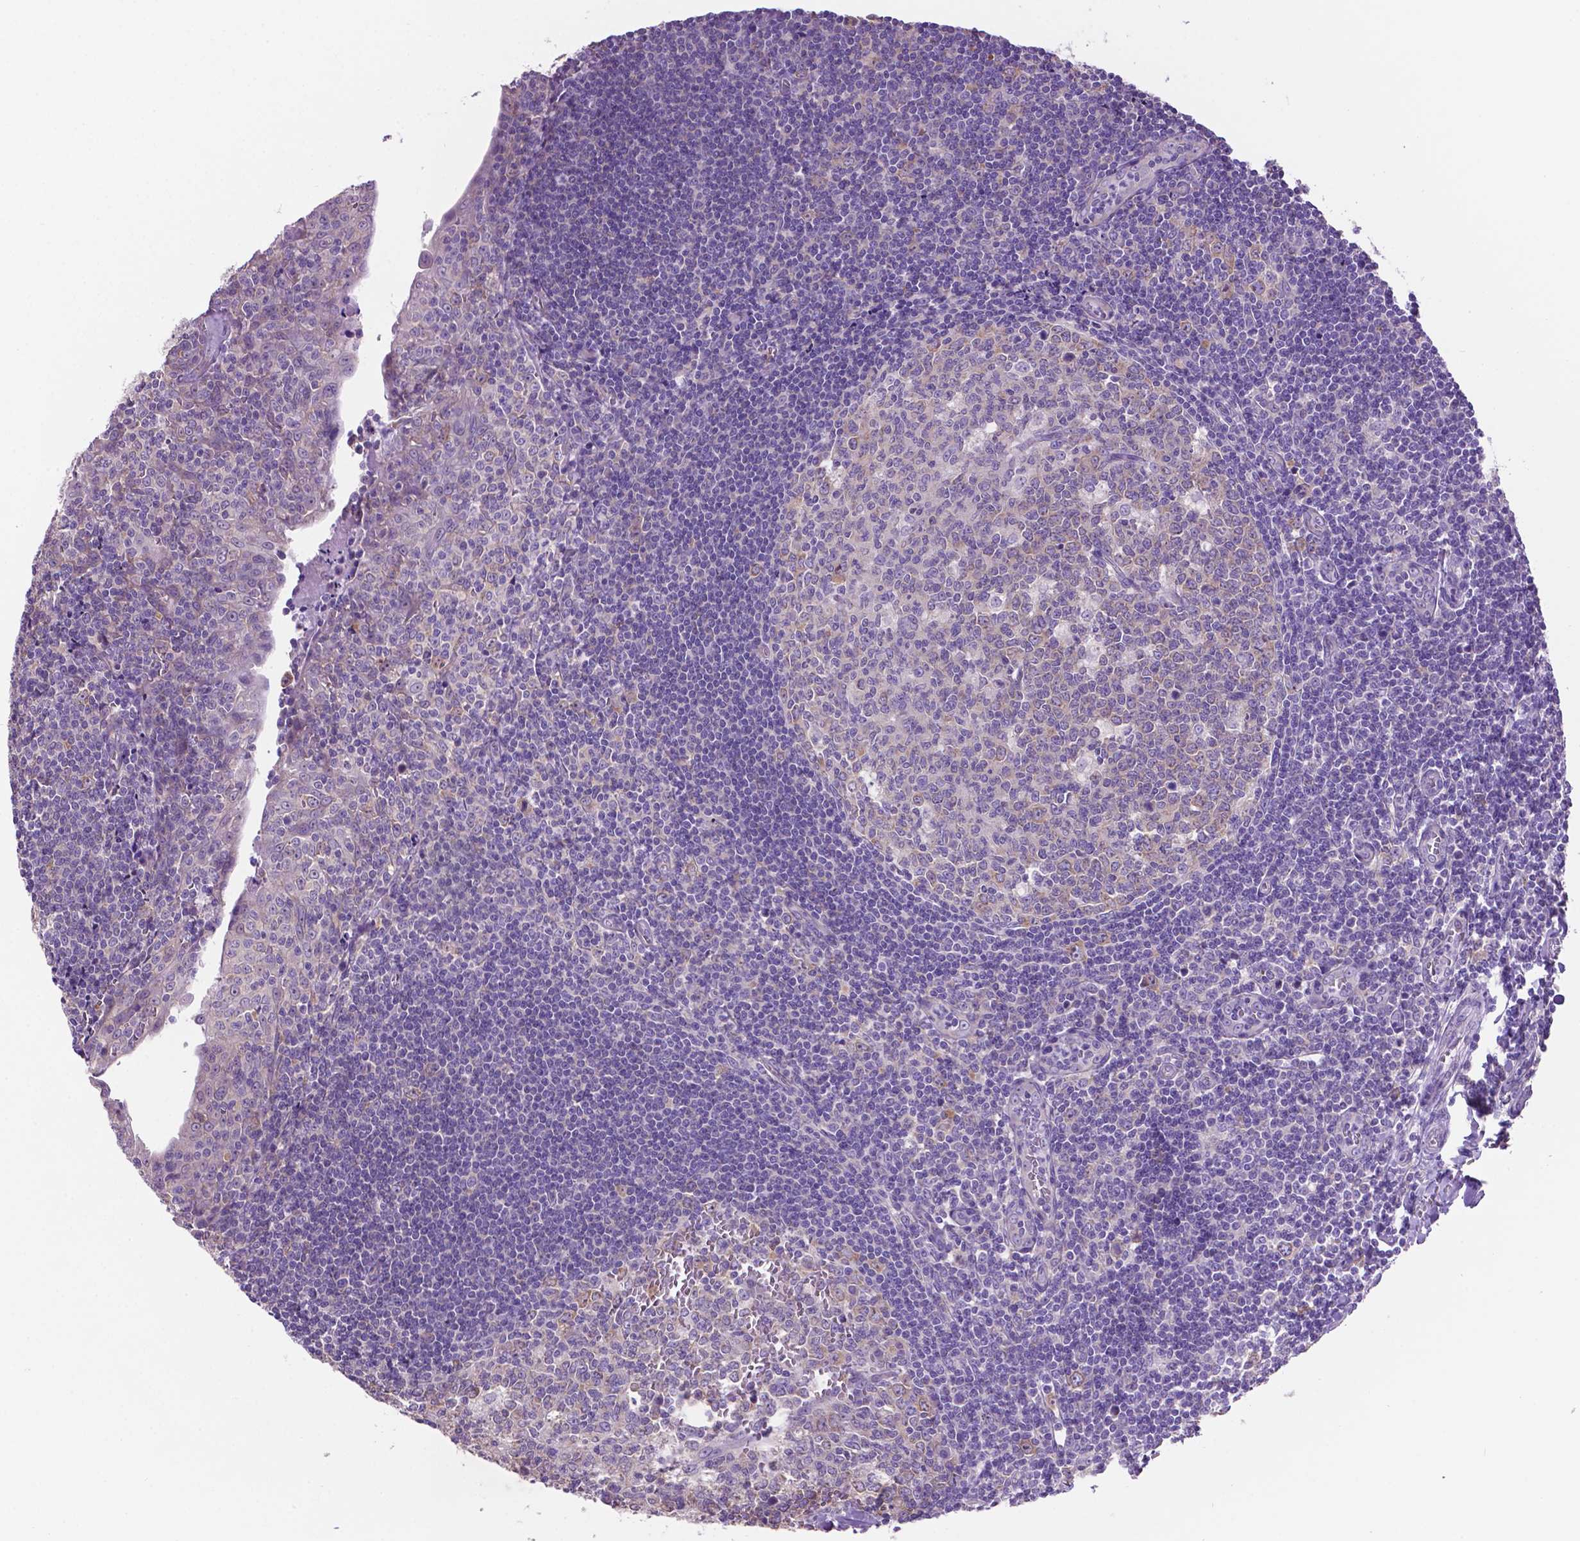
{"staining": {"intensity": "negative", "quantity": "none", "location": "none"}, "tissue": "tonsil", "cell_type": "Germinal center cells", "image_type": "normal", "snomed": [{"axis": "morphology", "description": "Normal tissue, NOS"}, {"axis": "morphology", "description": "Inflammation, NOS"}, {"axis": "topography", "description": "Tonsil"}], "caption": "A micrograph of tonsil stained for a protein reveals no brown staining in germinal center cells.", "gene": "SPDYA", "patient": {"sex": "female", "age": 31}}